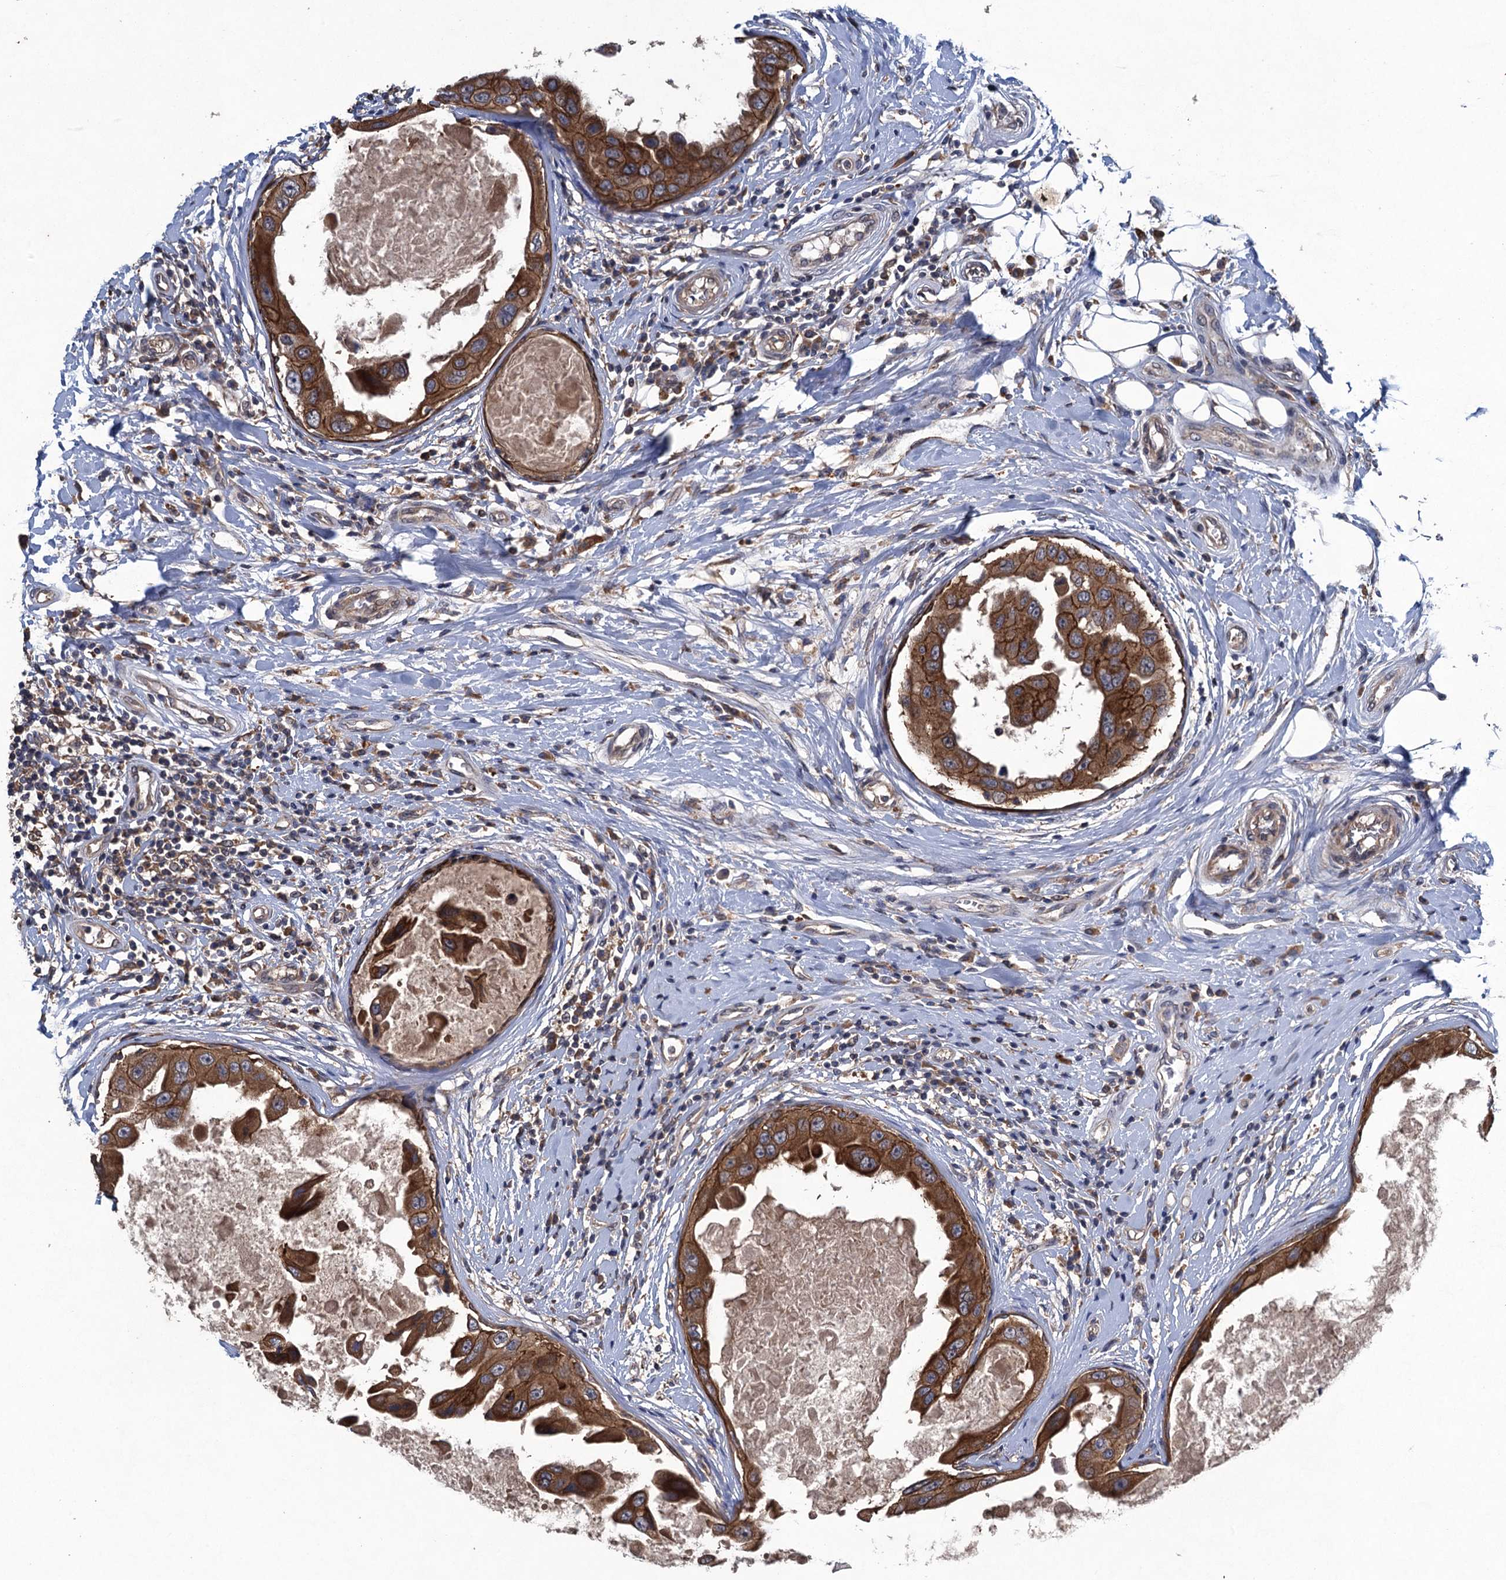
{"staining": {"intensity": "moderate", "quantity": ">75%", "location": "cytoplasmic/membranous"}, "tissue": "breast cancer", "cell_type": "Tumor cells", "image_type": "cancer", "snomed": [{"axis": "morphology", "description": "Duct carcinoma"}, {"axis": "topography", "description": "Breast"}], "caption": "There is medium levels of moderate cytoplasmic/membranous positivity in tumor cells of breast invasive ductal carcinoma, as demonstrated by immunohistochemical staining (brown color).", "gene": "CNTN5", "patient": {"sex": "female", "age": 27}}